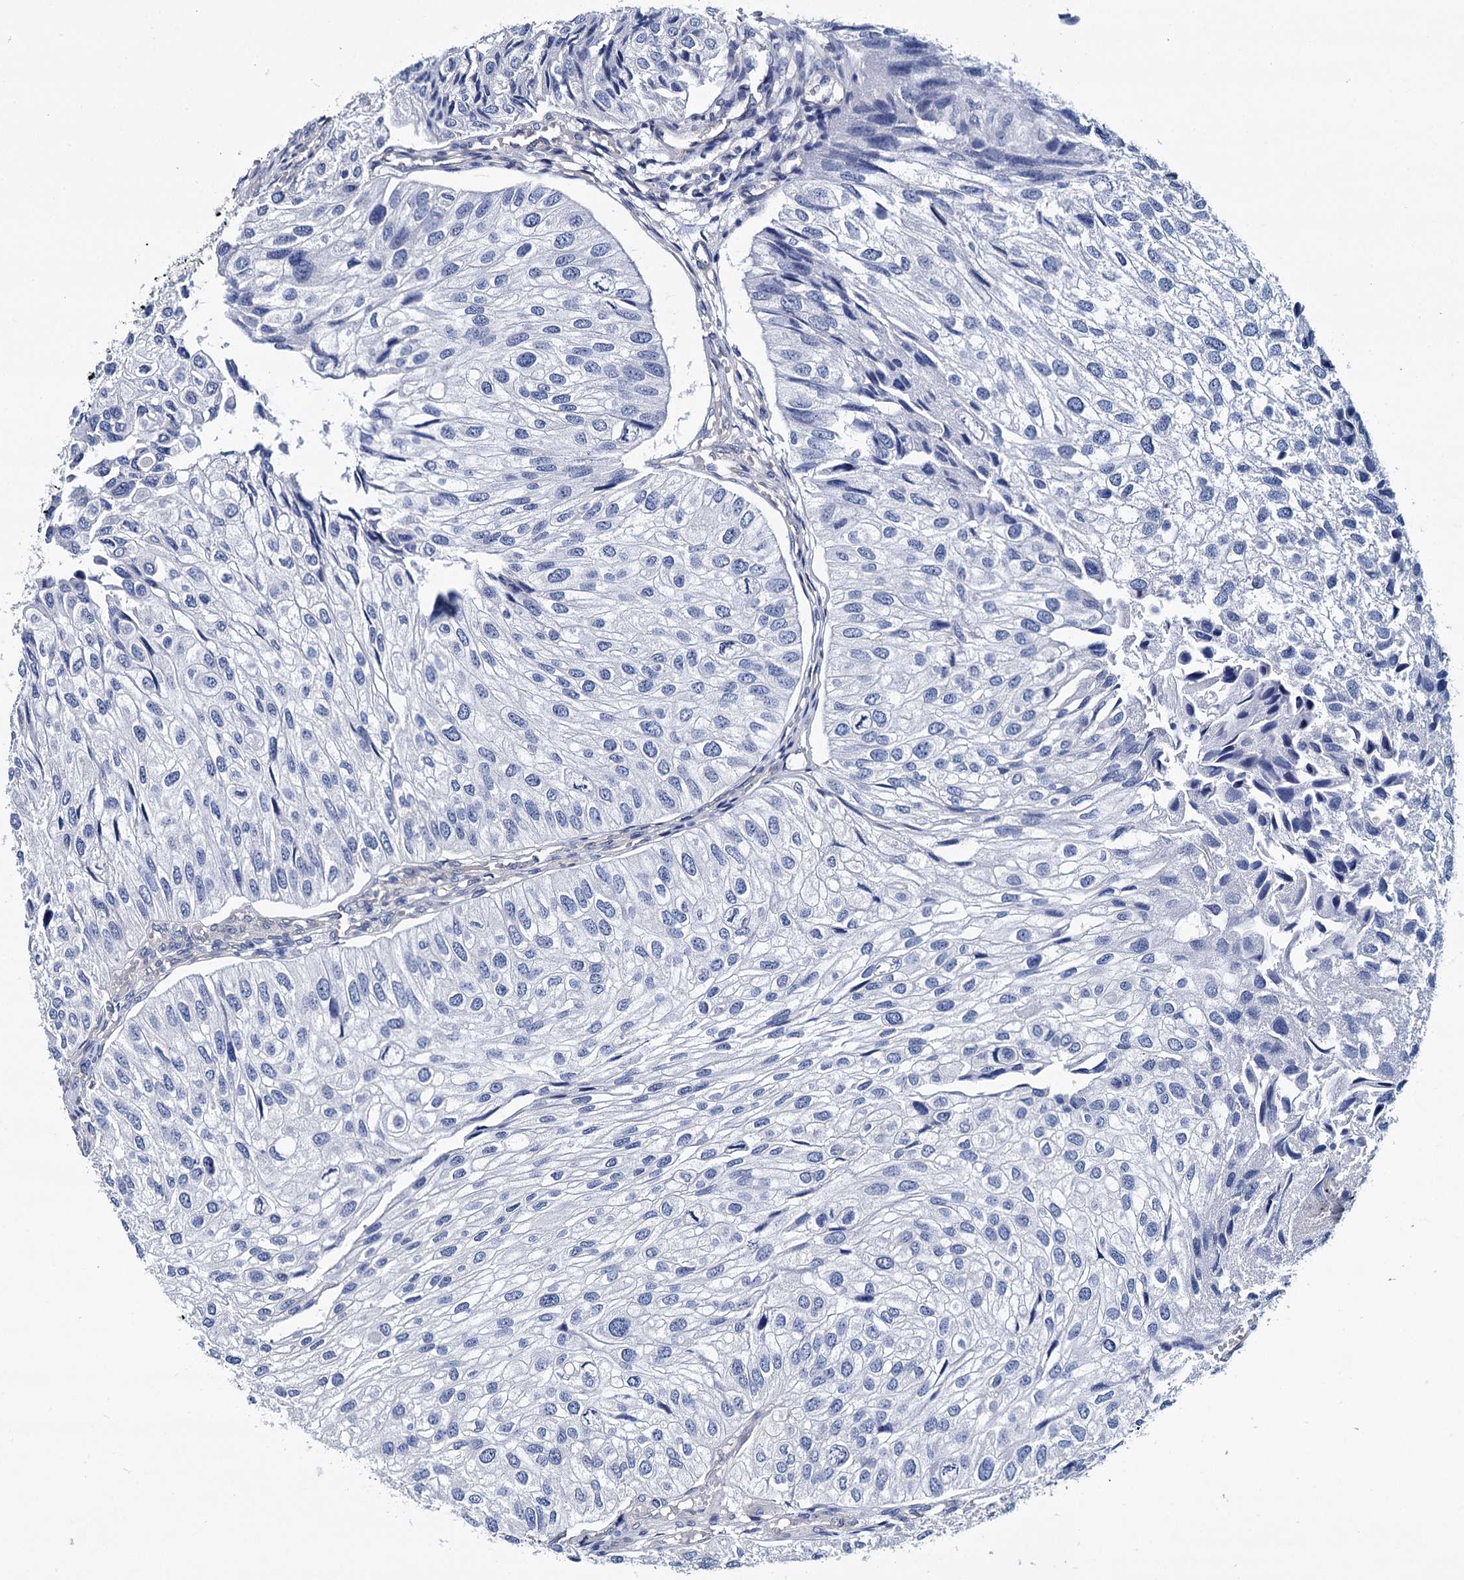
{"staining": {"intensity": "negative", "quantity": "none", "location": "none"}, "tissue": "urothelial cancer", "cell_type": "Tumor cells", "image_type": "cancer", "snomed": [{"axis": "morphology", "description": "Urothelial carcinoma, Low grade"}, {"axis": "topography", "description": "Urinary bladder"}], "caption": "IHC image of human low-grade urothelial carcinoma stained for a protein (brown), which displays no positivity in tumor cells. Brightfield microscopy of immunohistochemistry stained with DAB (3,3'-diaminobenzidine) (brown) and hematoxylin (blue), captured at high magnification.", "gene": "STXBP1", "patient": {"sex": "female", "age": 89}}